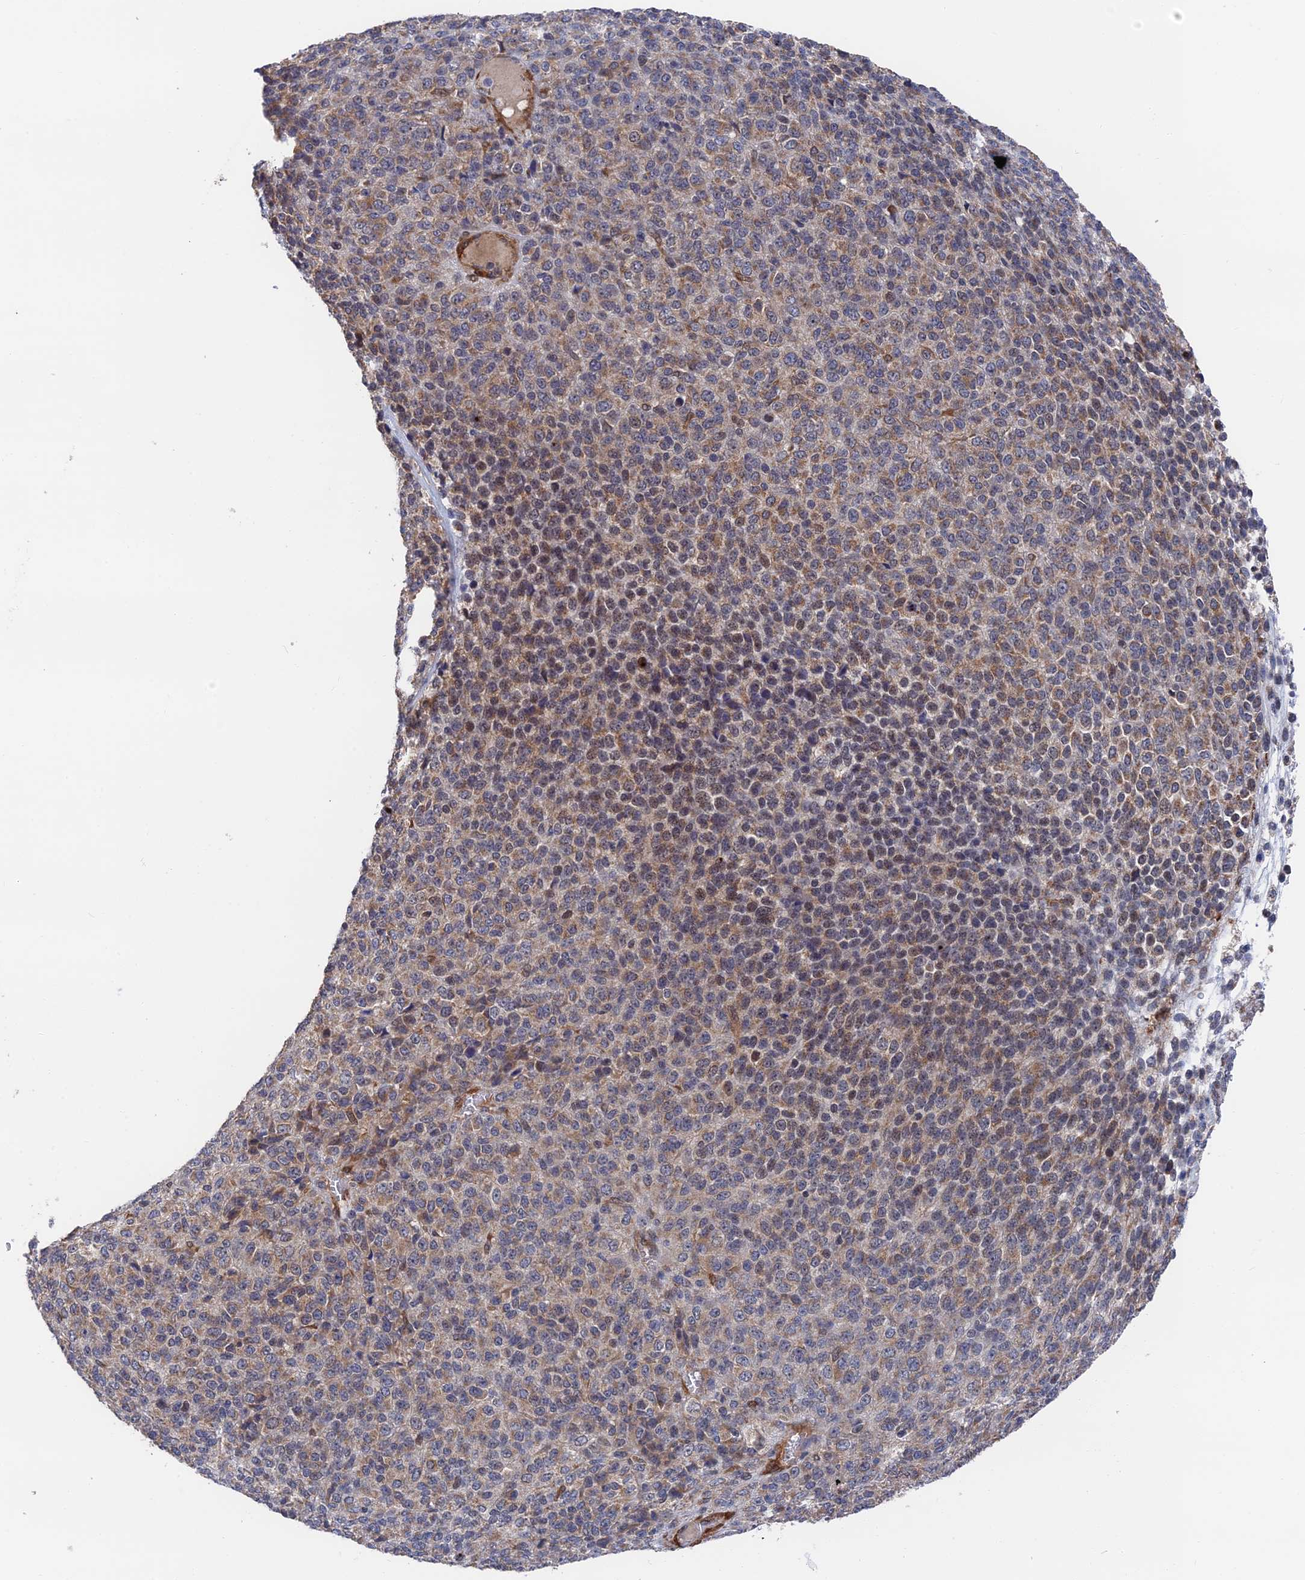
{"staining": {"intensity": "weak", "quantity": ">75%", "location": "cytoplasmic/membranous"}, "tissue": "melanoma", "cell_type": "Tumor cells", "image_type": "cancer", "snomed": [{"axis": "morphology", "description": "Malignant melanoma, Metastatic site"}, {"axis": "topography", "description": "Brain"}], "caption": "A photomicrograph showing weak cytoplasmic/membranous positivity in about >75% of tumor cells in malignant melanoma (metastatic site), as visualized by brown immunohistochemical staining.", "gene": "ZNF320", "patient": {"sex": "female", "age": 56}}